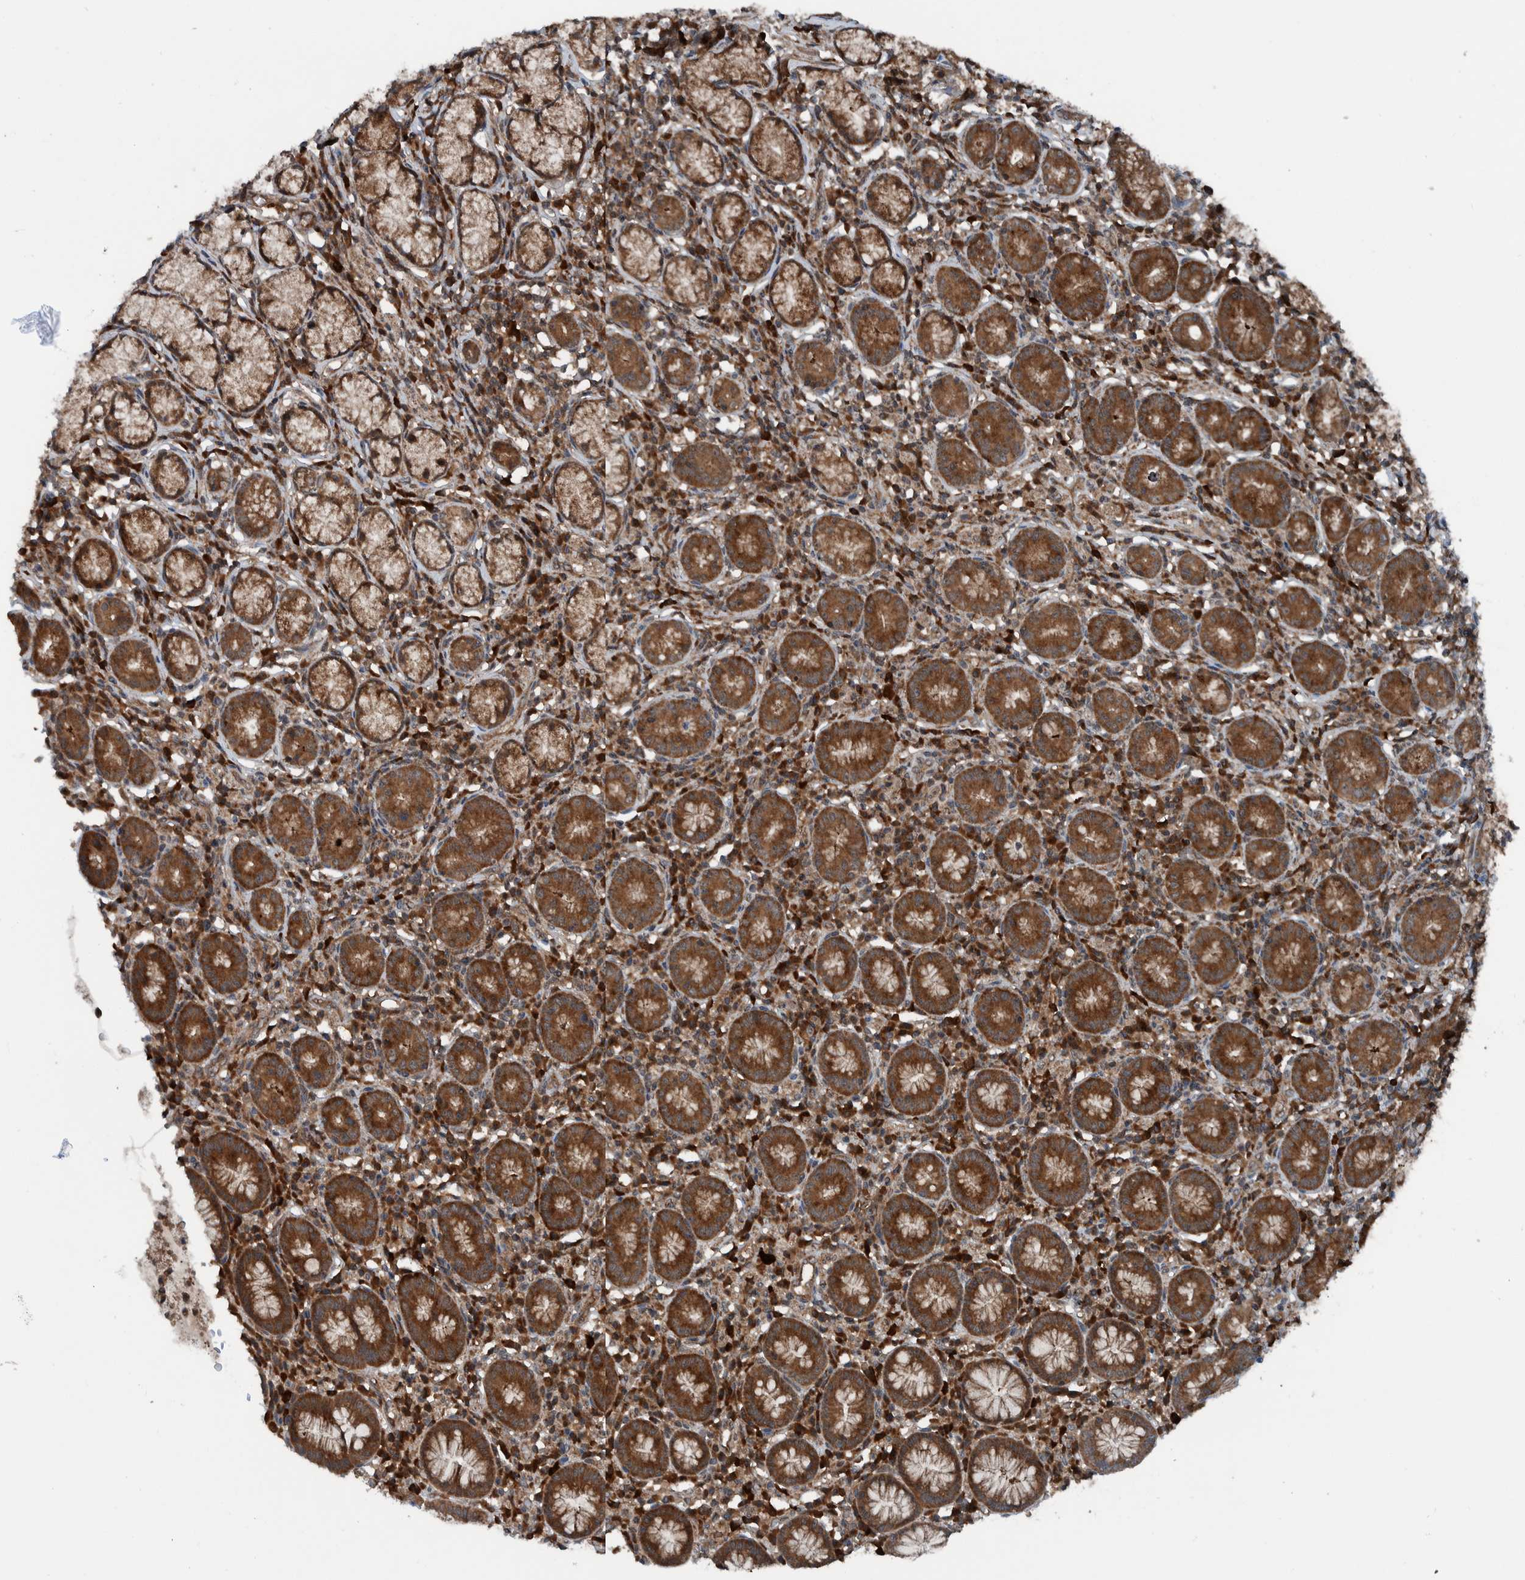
{"staining": {"intensity": "strong", "quantity": ">75%", "location": "cytoplasmic/membranous"}, "tissue": "stomach", "cell_type": "Glandular cells", "image_type": "normal", "snomed": [{"axis": "morphology", "description": "Normal tissue, NOS"}, {"axis": "topography", "description": "Stomach"}], "caption": "Protein staining by immunohistochemistry displays strong cytoplasmic/membranous positivity in approximately >75% of glandular cells in normal stomach. (IHC, brightfield microscopy, high magnification).", "gene": "CUEDC1", "patient": {"sex": "male", "age": 55}}